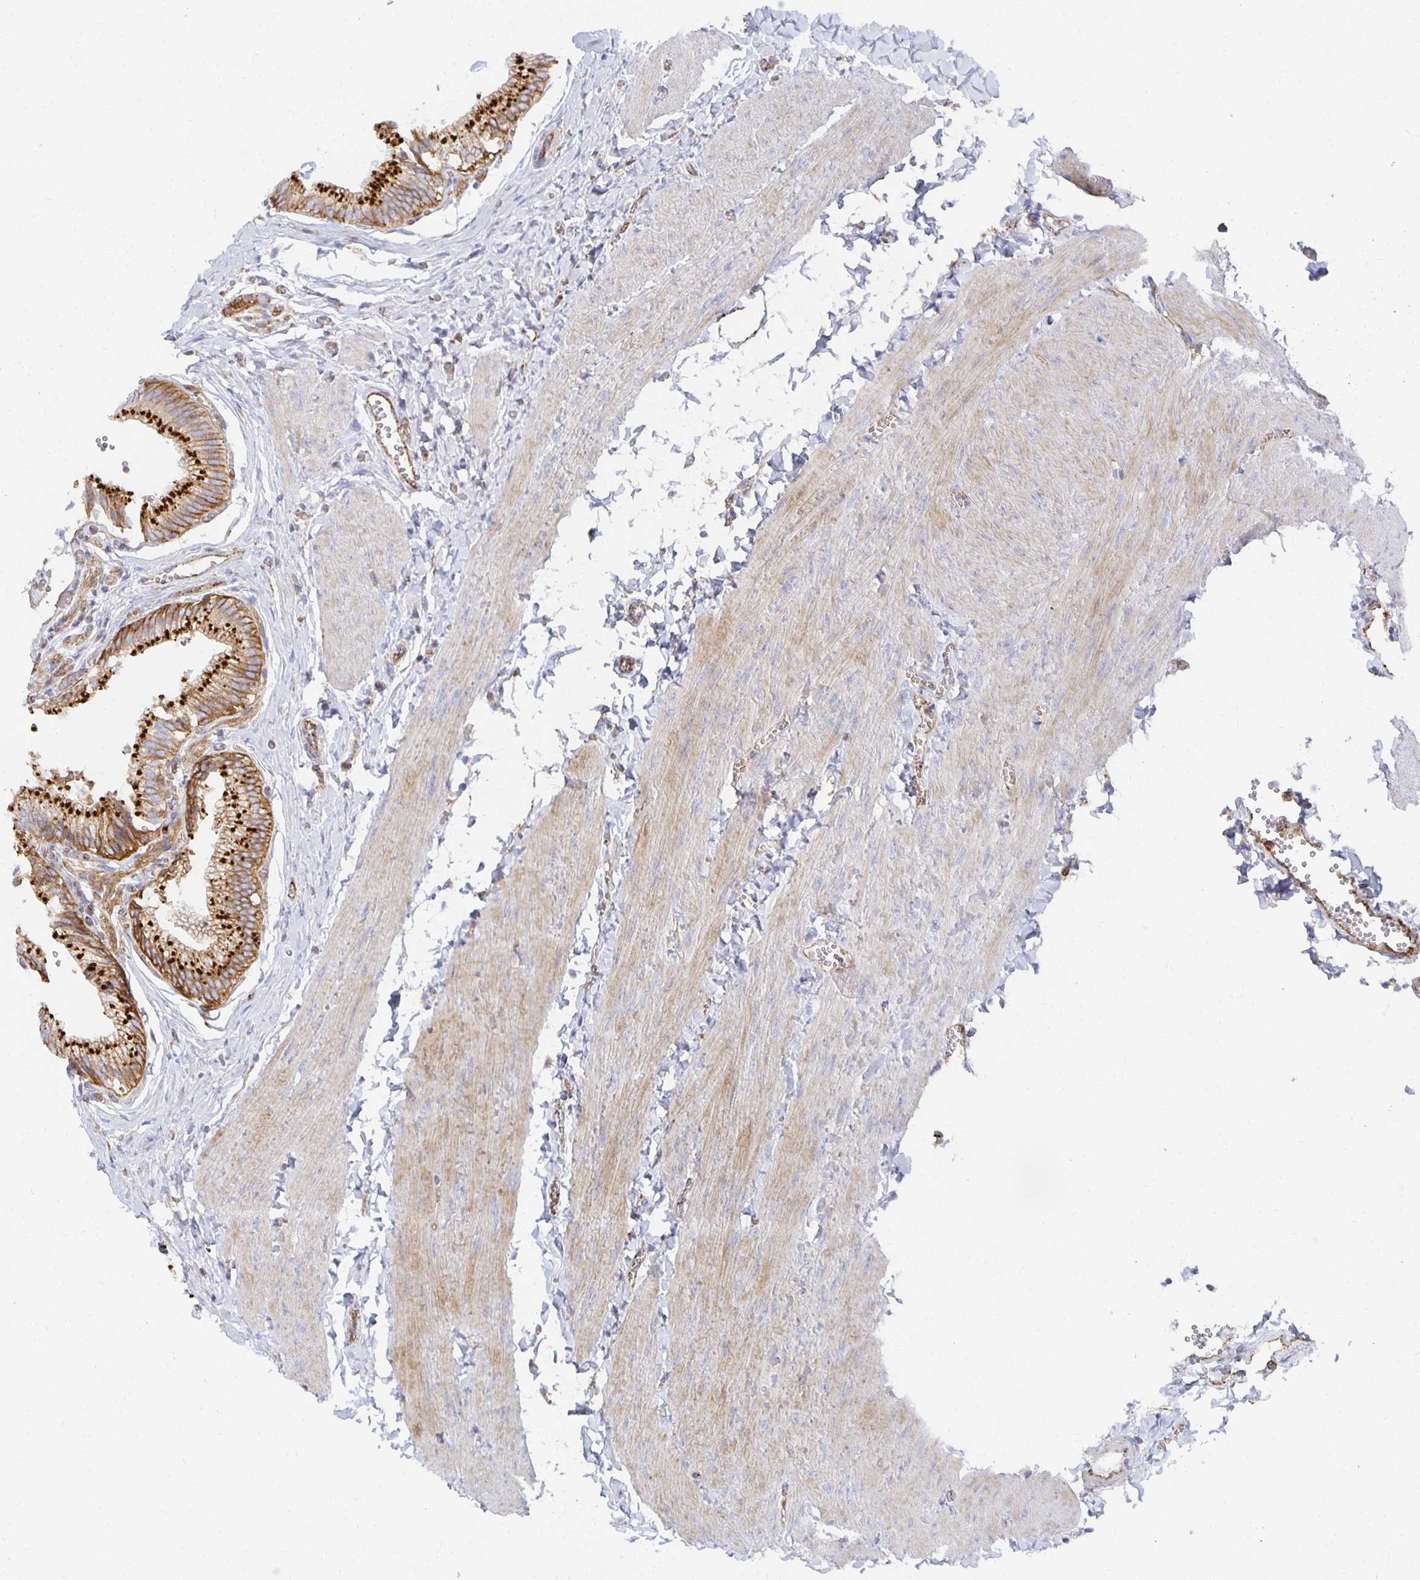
{"staining": {"intensity": "strong", "quantity": ">75%", "location": "cytoplasmic/membranous"}, "tissue": "gallbladder", "cell_type": "Glandular cells", "image_type": "normal", "snomed": [{"axis": "morphology", "description": "Normal tissue, NOS"}, {"axis": "topography", "description": "Gallbladder"}, {"axis": "topography", "description": "Peripheral nerve tissue"}], "caption": "Protein positivity by IHC displays strong cytoplasmic/membranous expression in approximately >75% of glandular cells in normal gallbladder.", "gene": "TAAR1", "patient": {"sex": "male", "age": 17}}